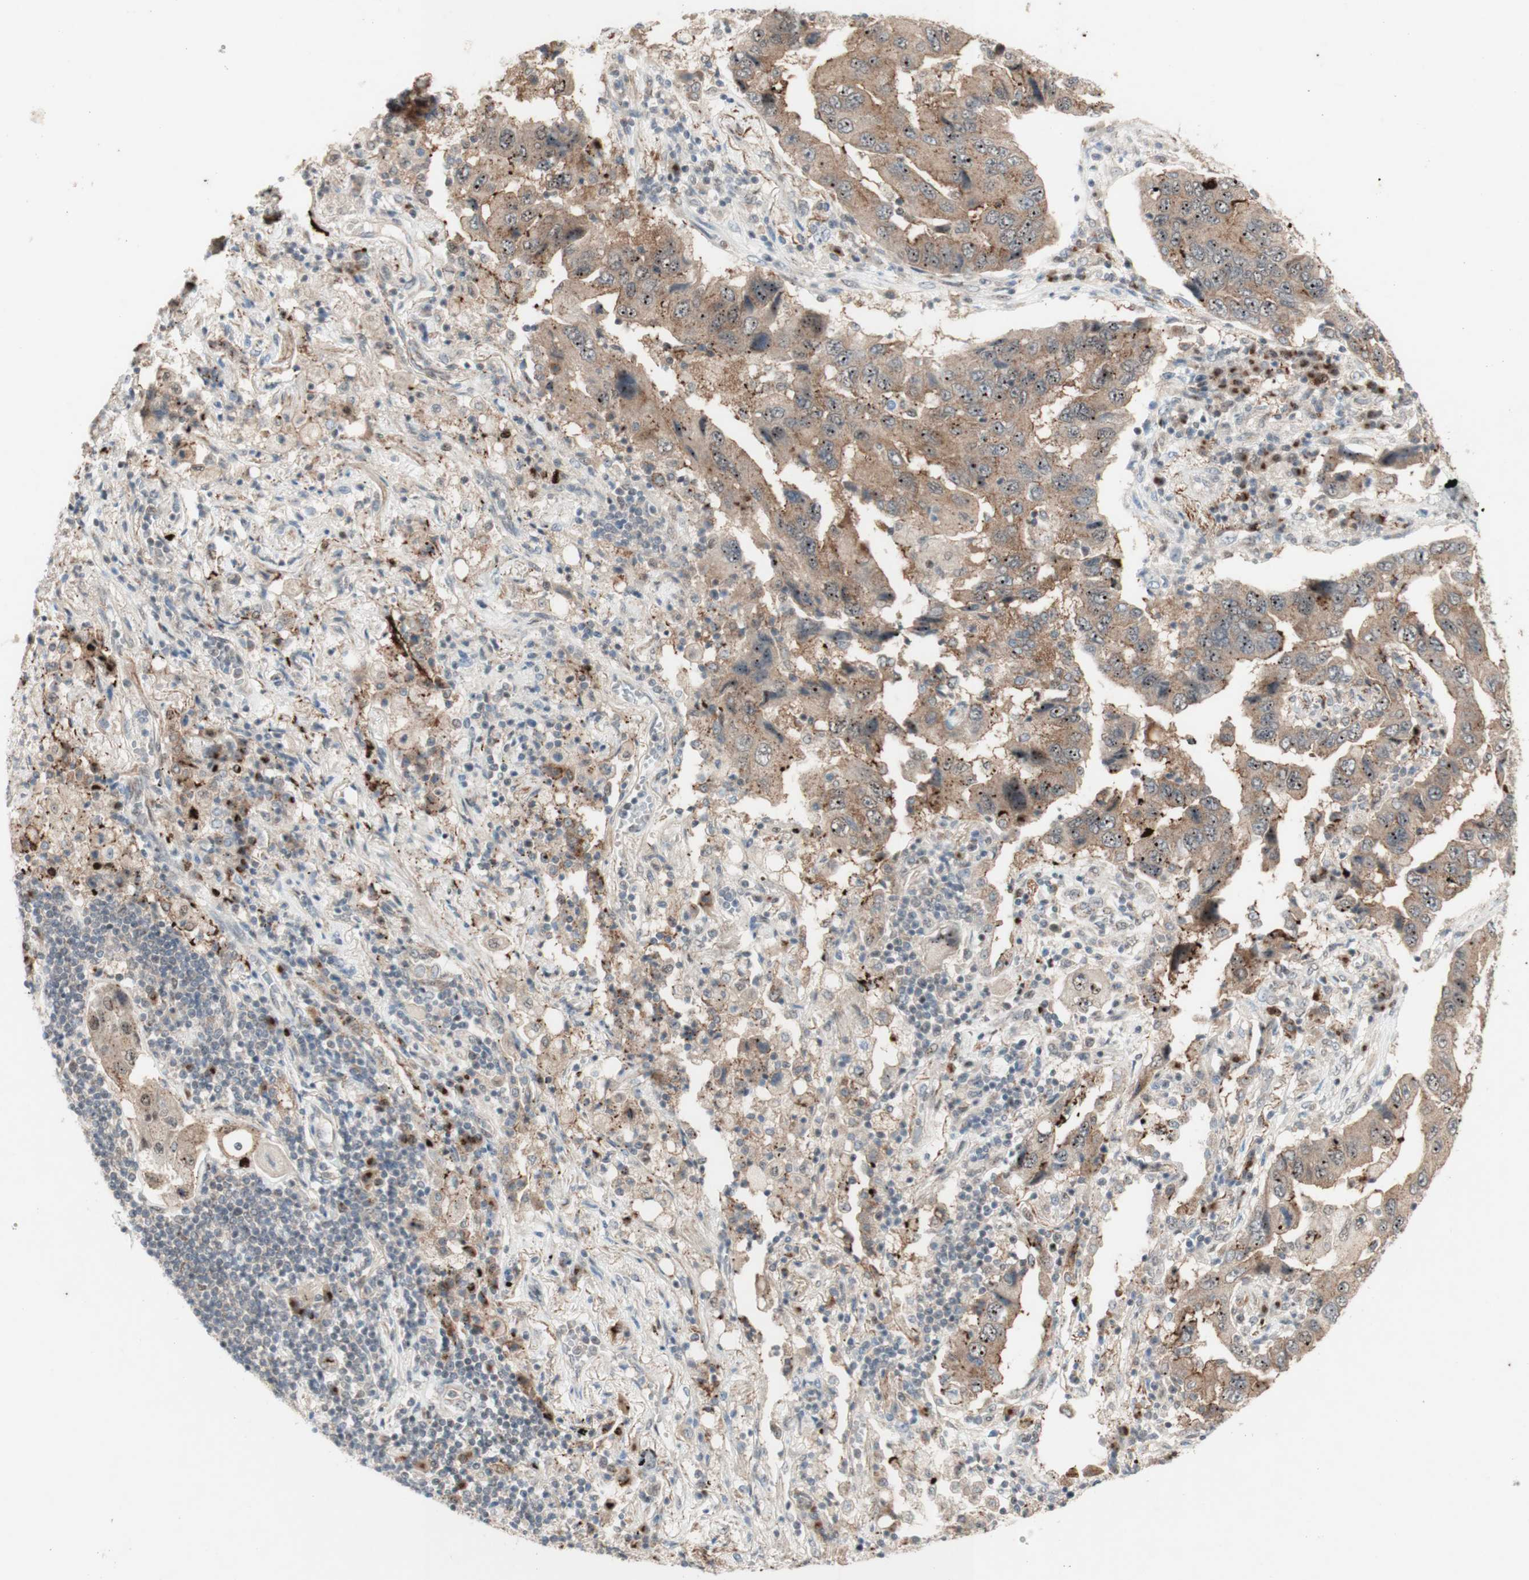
{"staining": {"intensity": "moderate", "quantity": ">75%", "location": "cytoplasmic/membranous"}, "tissue": "lung cancer", "cell_type": "Tumor cells", "image_type": "cancer", "snomed": [{"axis": "morphology", "description": "Adenocarcinoma, NOS"}, {"axis": "topography", "description": "Lung"}], "caption": "A micrograph of human adenocarcinoma (lung) stained for a protein demonstrates moderate cytoplasmic/membranous brown staining in tumor cells.", "gene": "CYLD", "patient": {"sex": "female", "age": 65}}